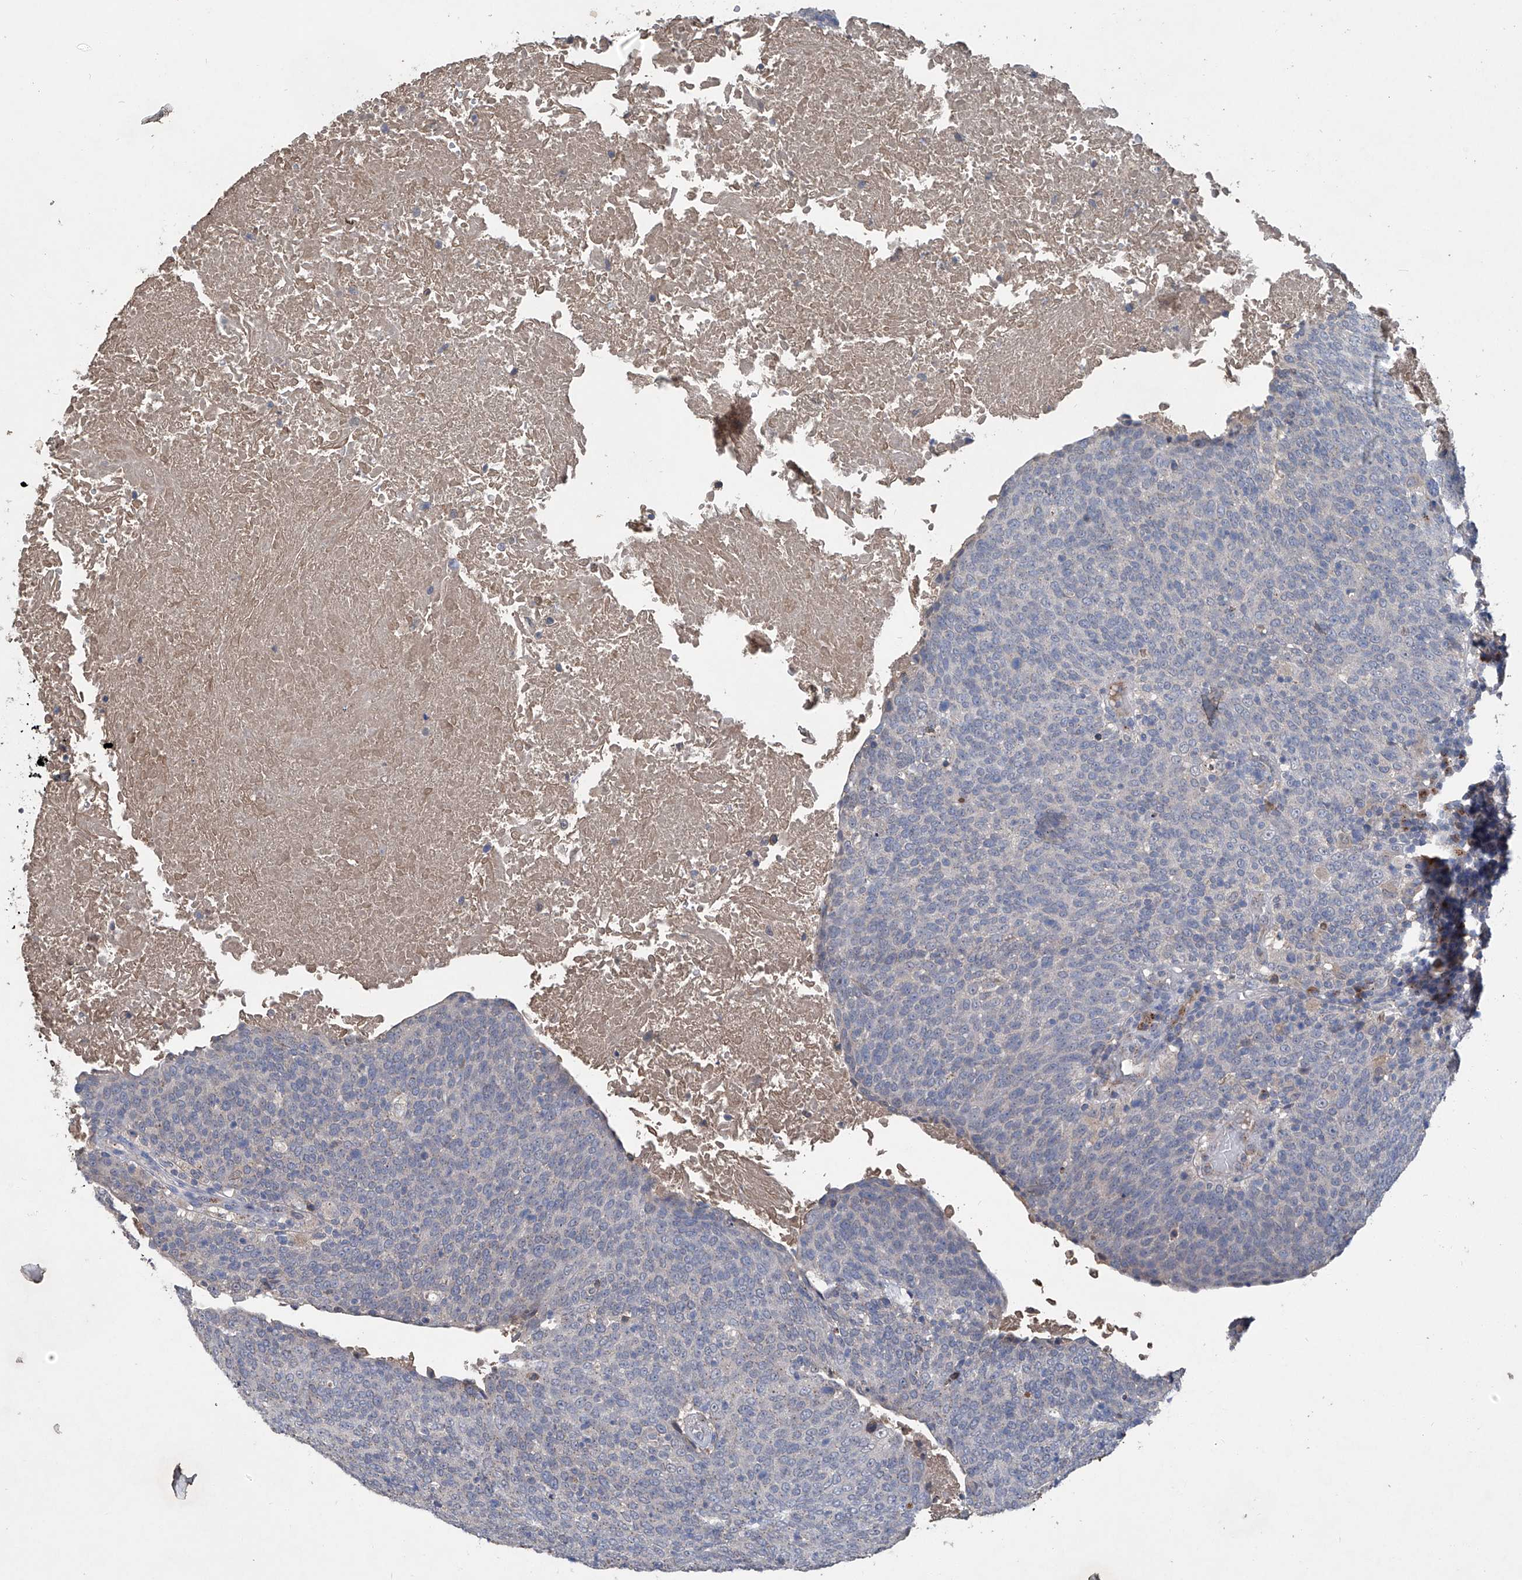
{"staining": {"intensity": "negative", "quantity": "none", "location": "none"}, "tissue": "head and neck cancer", "cell_type": "Tumor cells", "image_type": "cancer", "snomed": [{"axis": "morphology", "description": "Squamous cell carcinoma, NOS"}, {"axis": "morphology", "description": "Squamous cell carcinoma, metastatic, NOS"}, {"axis": "topography", "description": "Lymph node"}, {"axis": "topography", "description": "Head-Neck"}], "caption": "High magnification brightfield microscopy of squamous cell carcinoma (head and neck) stained with DAB (3,3'-diaminobenzidine) (brown) and counterstained with hematoxylin (blue): tumor cells show no significant positivity.", "gene": "PCSK5", "patient": {"sex": "male", "age": 62}}